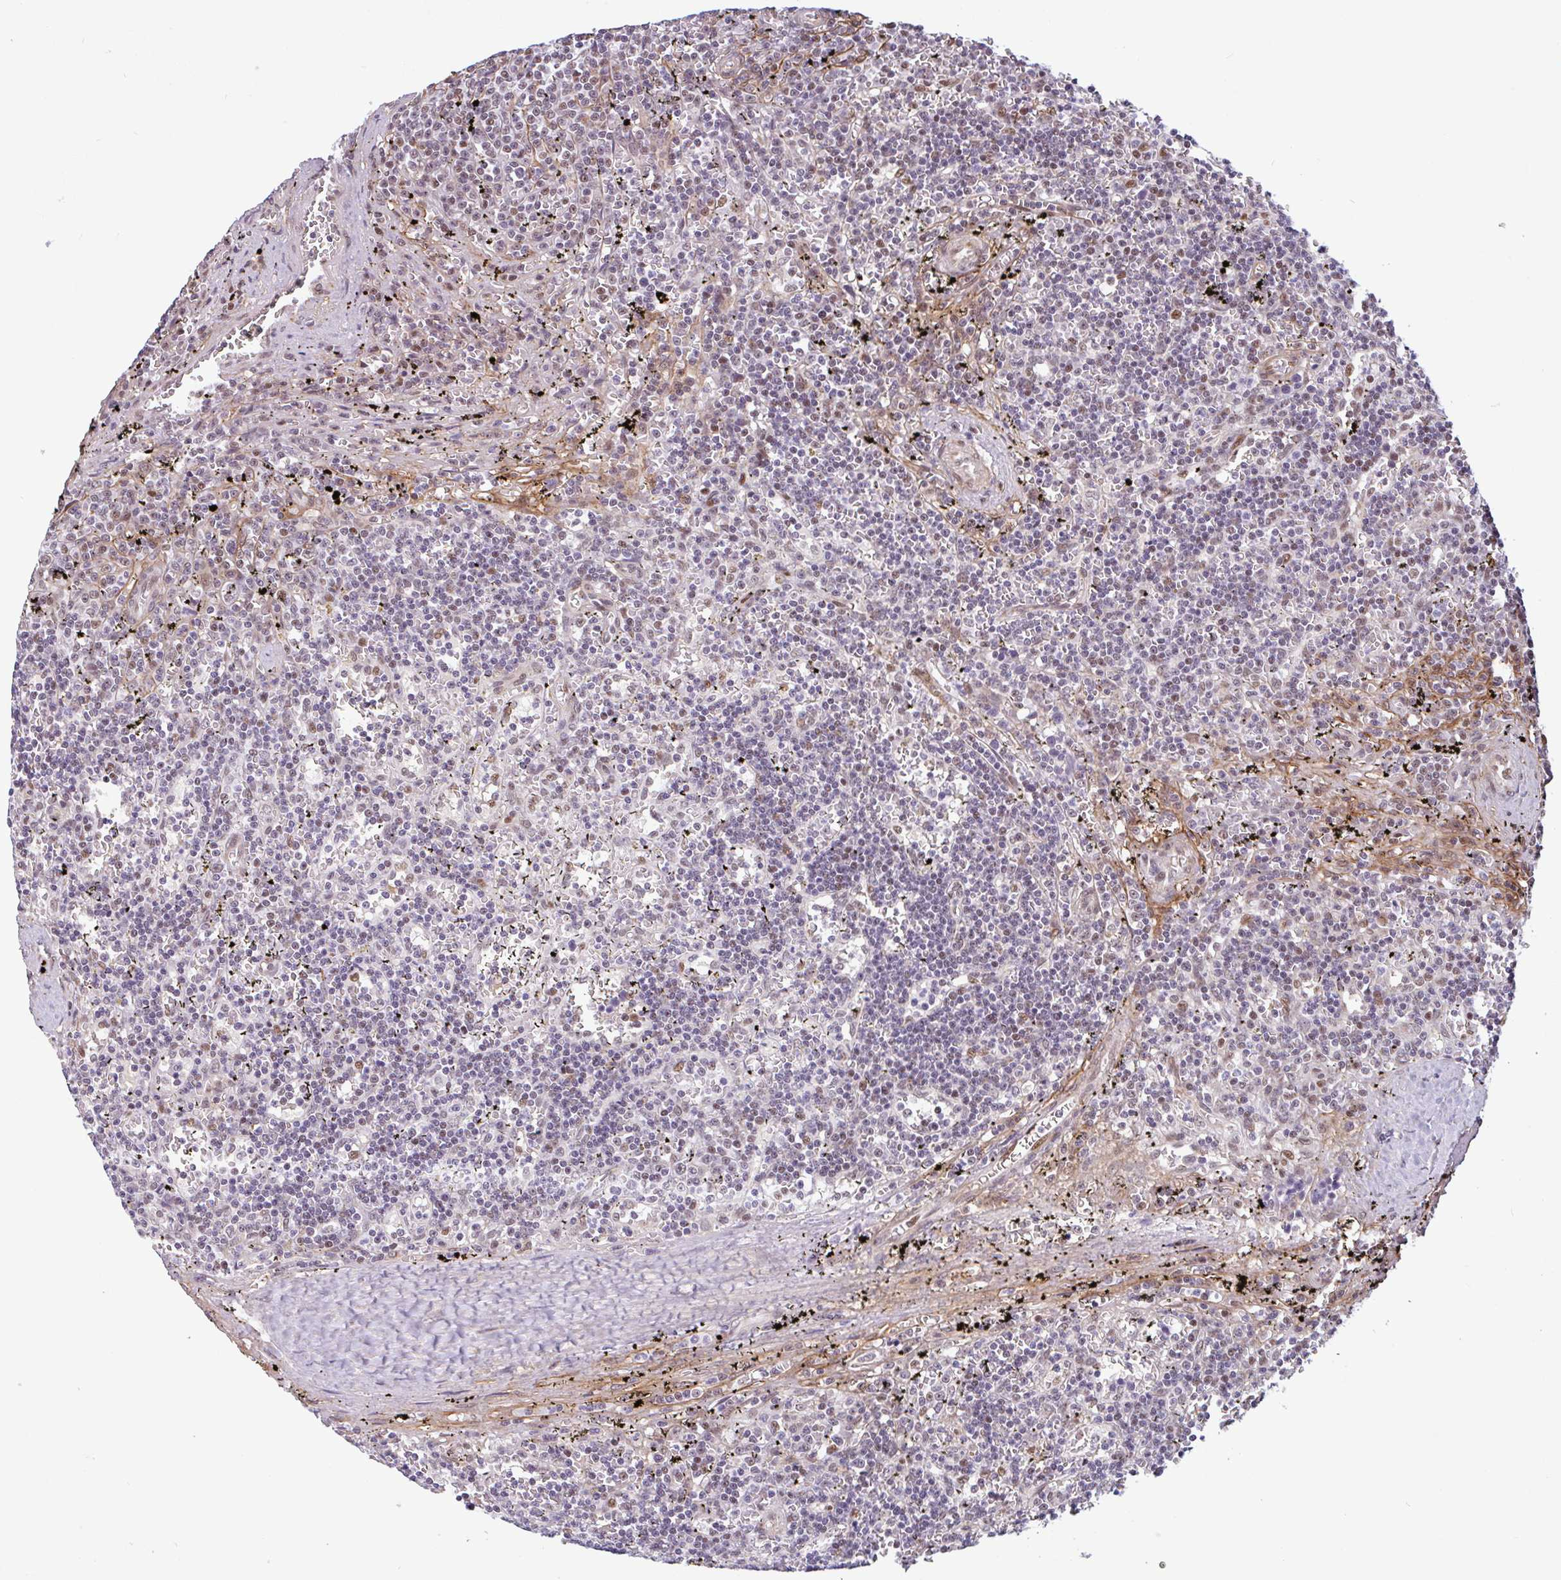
{"staining": {"intensity": "negative", "quantity": "none", "location": "none"}, "tissue": "lymphoma", "cell_type": "Tumor cells", "image_type": "cancer", "snomed": [{"axis": "morphology", "description": "Malignant lymphoma, non-Hodgkin's type, Low grade"}, {"axis": "topography", "description": "Spleen"}], "caption": "Tumor cells are negative for brown protein staining in lymphoma.", "gene": "TMEM119", "patient": {"sex": "male", "age": 60}}